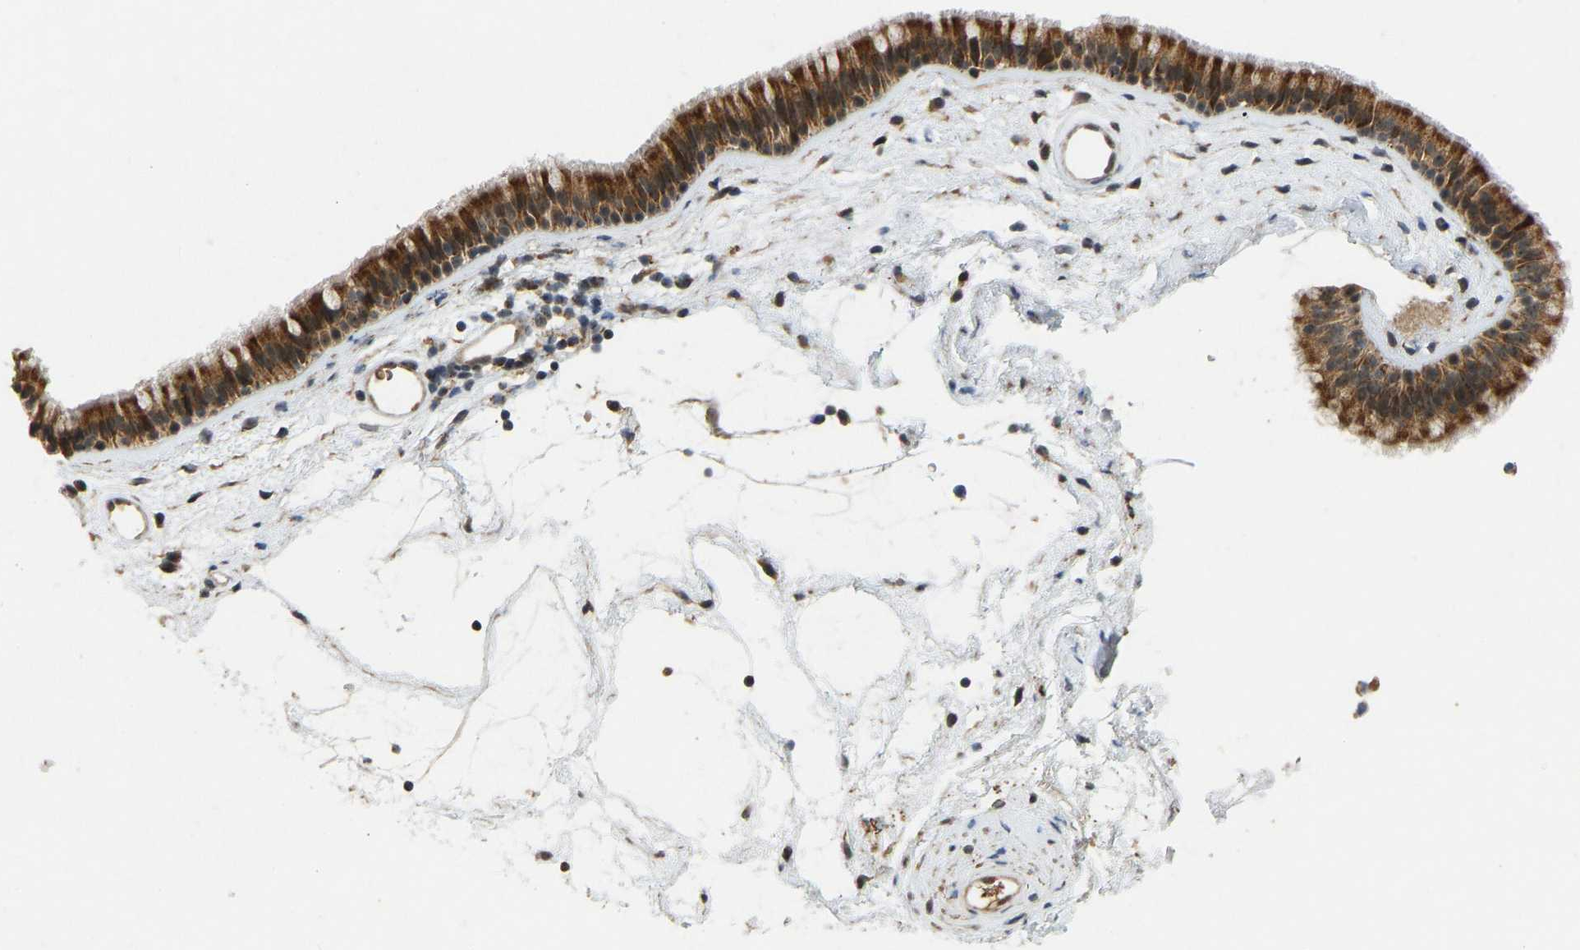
{"staining": {"intensity": "strong", "quantity": ">75%", "location": "cytoplasmic/membranous"}, "tissue": "nasopharynx", "cell_type": "Respiratory epithelial cells", "image_type": "normal", "snomed": [{"axis": "morphology", "description": "Normal tissue, NOS"}, {"axis": "morphology", "description": "Inflammation, NOS"}, {"axis": "topography", "description": "Nasopharynx"}], "caption": "Nasopharynx stained for a protein (brown) reveals strong cytoplasmic/membranous positive positivity in approximately >75% of respiratory epithelial cells.", "gene": "ACADS", "patient": {"sex": "male", "age": 48}}